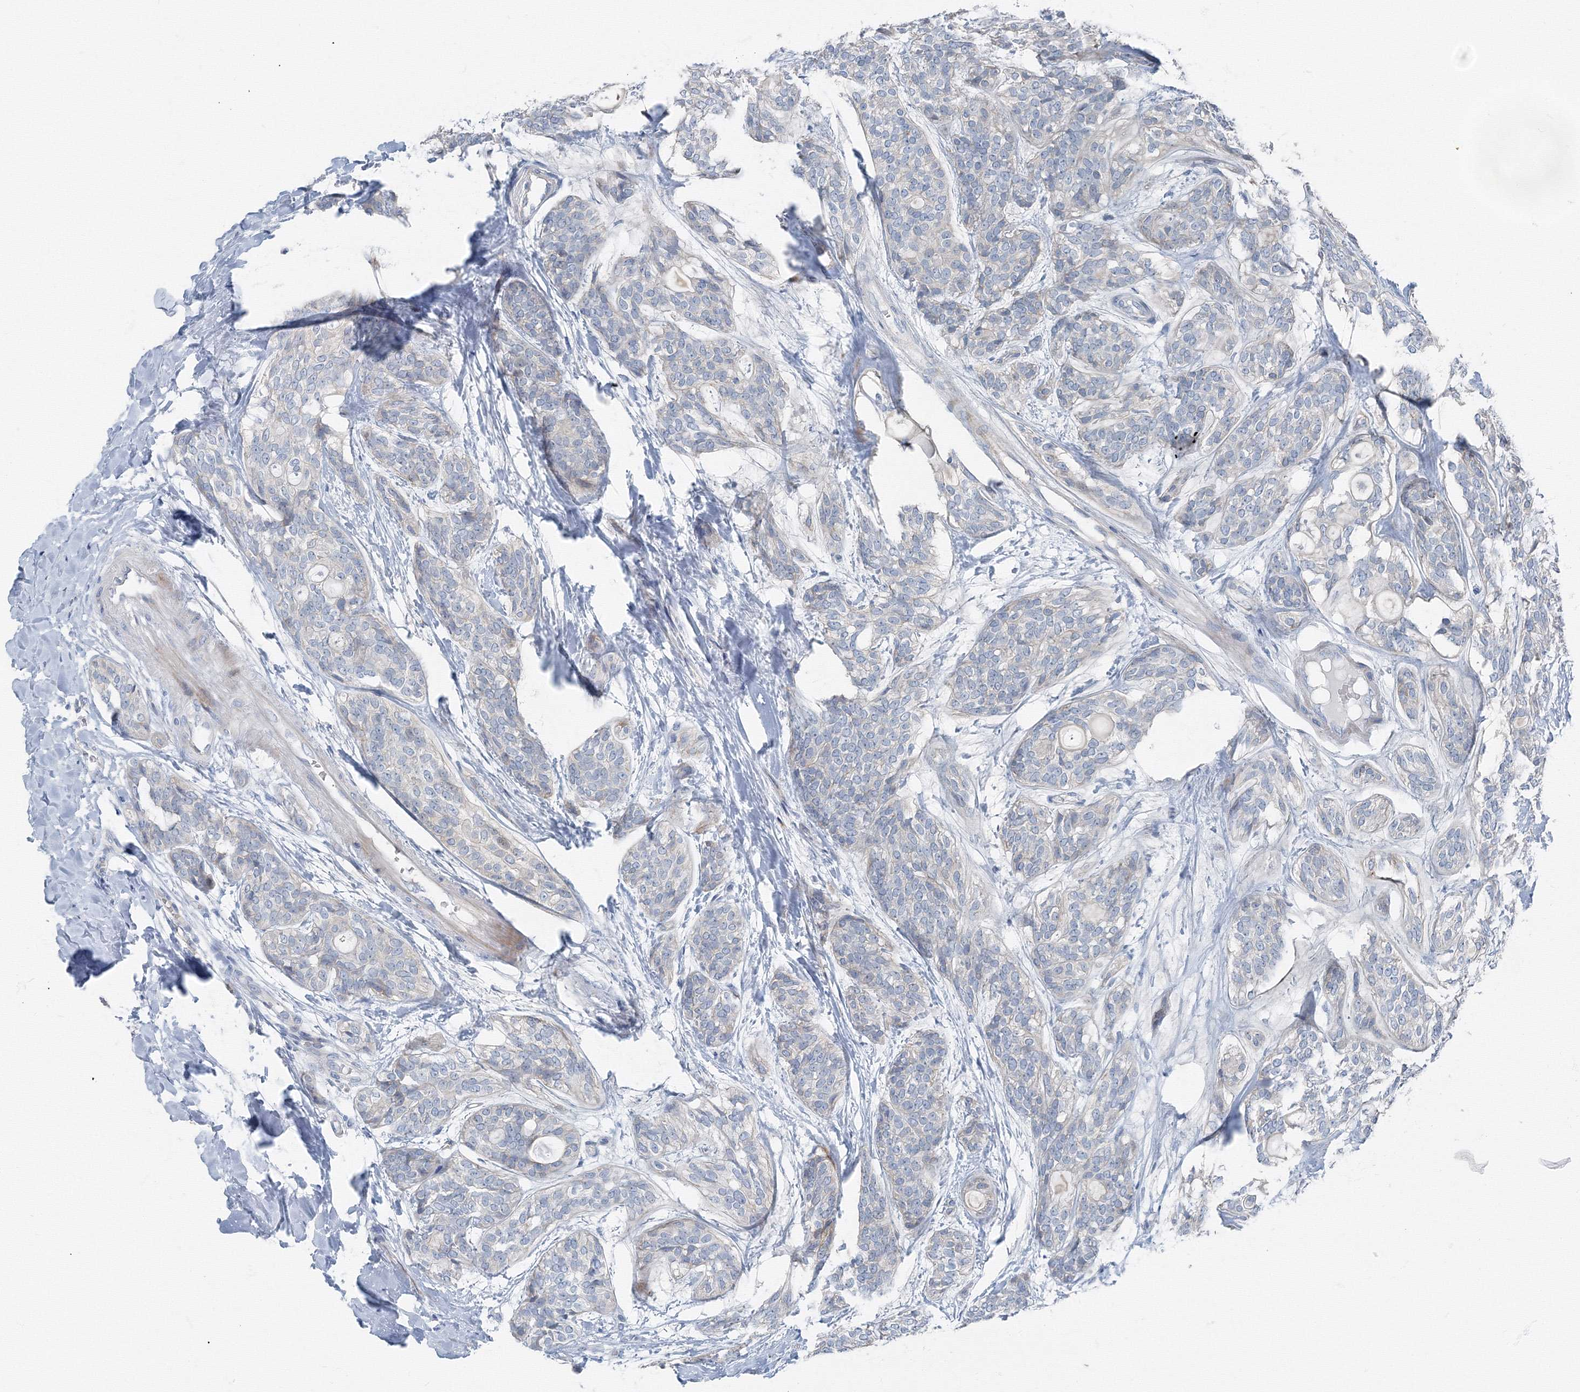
{"staining": {"intensity": "negative", "quantity": "none", "location": "none"}, "tissue": "head and neck cancer", "cell_type": "Tumor cells", "image_type": "cancer", "snomed": [{"axis": "morphology", "description": "Adenocarcinoma, NOS"}, {"axis": "topography", "description": "Head-Neck"}], "caption": "Immunohistochemistry of human head and neck adenocarcinoma demonstrates no positivity in tumor cells. Brightfield microscopy of immunohistochemistry (IHC) stained with DAB (brown) and hematoxylin (blue), captured at high magnification.", "gene": "AASDH", "patient": {"sex": "male", "age": 66}}